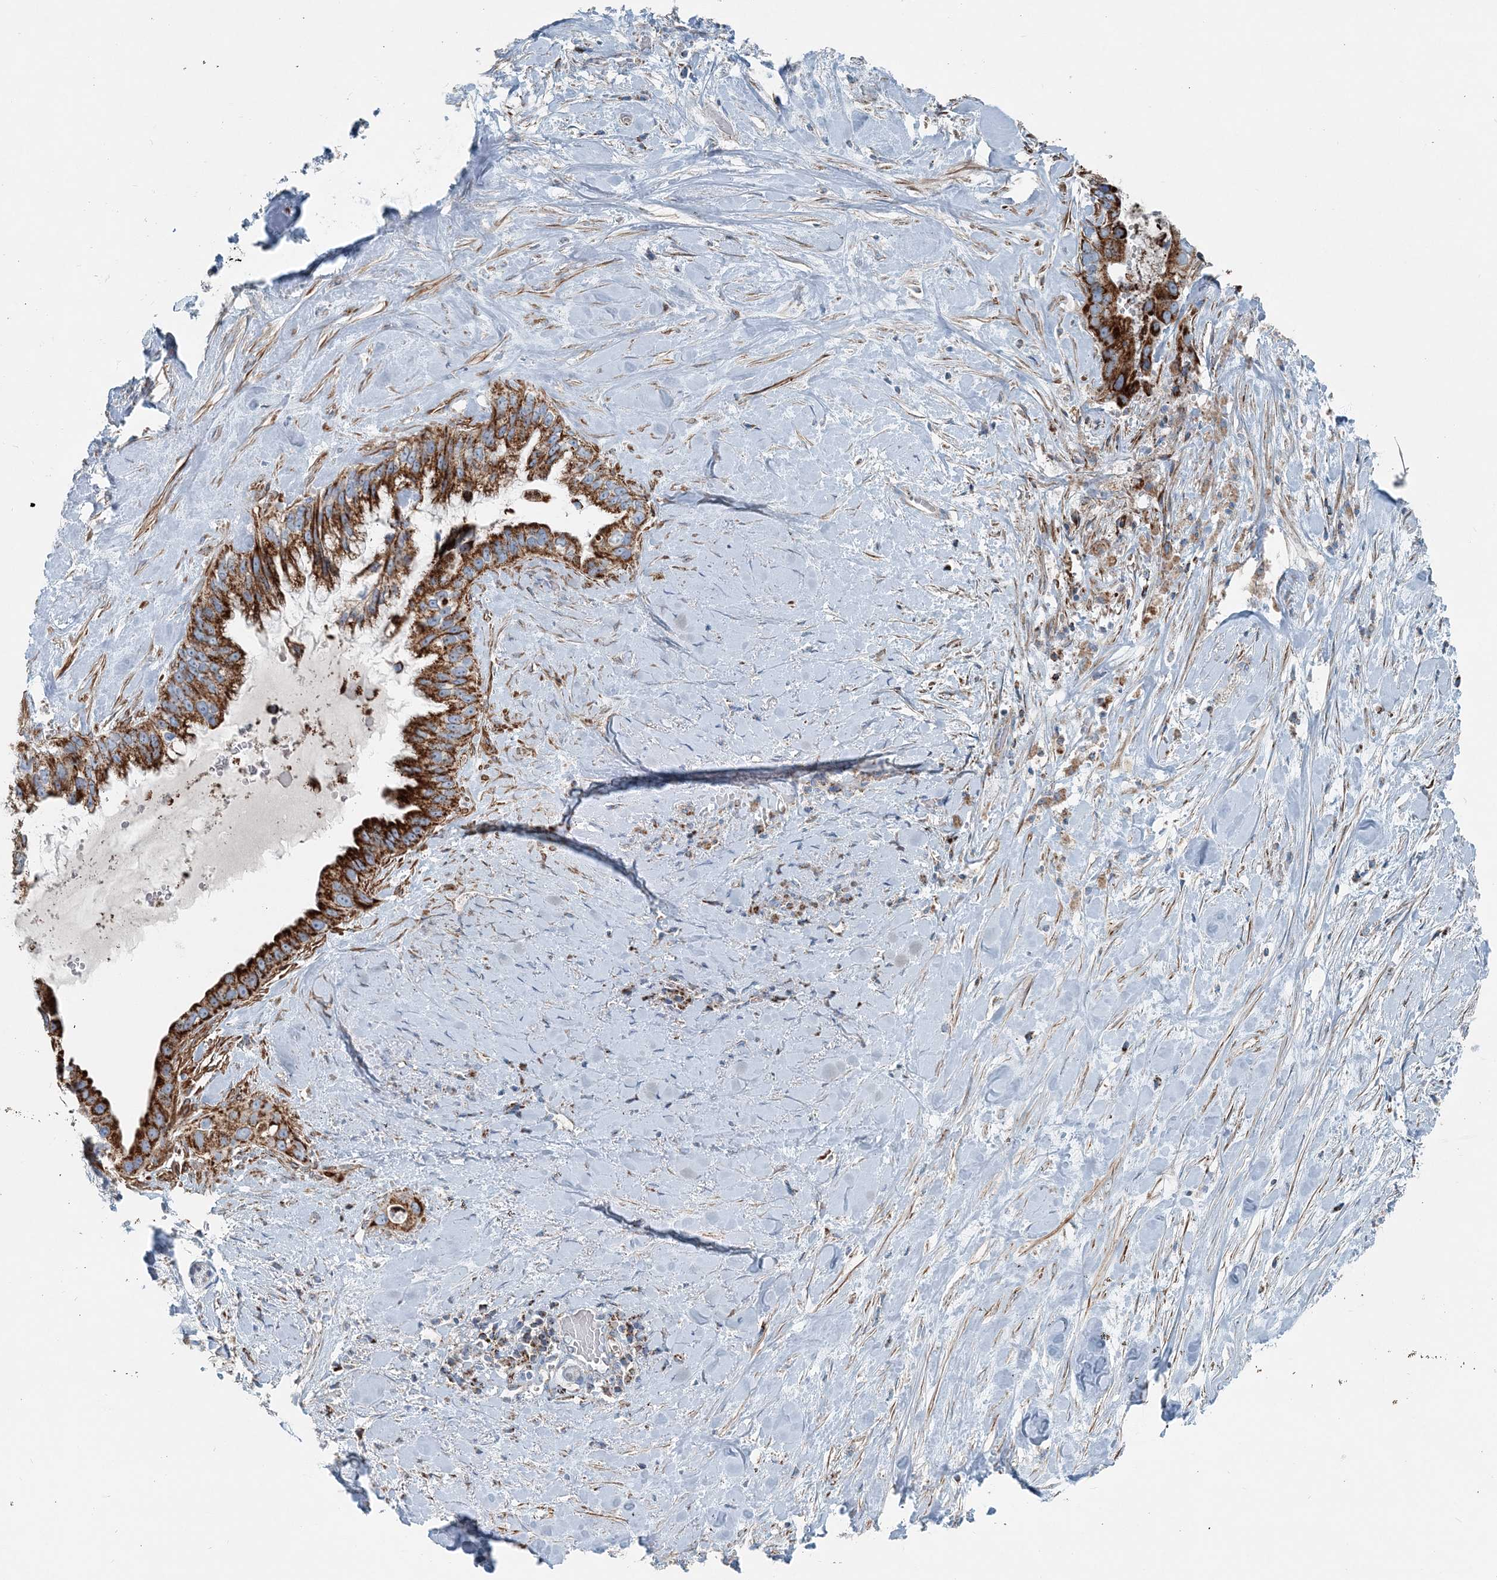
{"staining": {"intensity": "strong", "quantity": ">75%", "location": "cytoplasmic/membranous"}, "tissue": "pancreatic cancer", "cell_type": "Tumor cells", "image_type": "cancer", "snomed": [{"axis": "morphology", "description": "Inflammation, NOS"}, {"axis": "morphology", "description": "Adenocarcinoma, NOS"}, {"axis": "topography", "description": "Pancreas"}], "caption": "Protein staining by immunohistochemistry (IHC) demonstrates strong cytoplasmic/membranous positivity in approximately >75% of tumor cells in pancreatic cancer.", "gene": "INTU", "patient": {"sex": "female", "age": 56}}